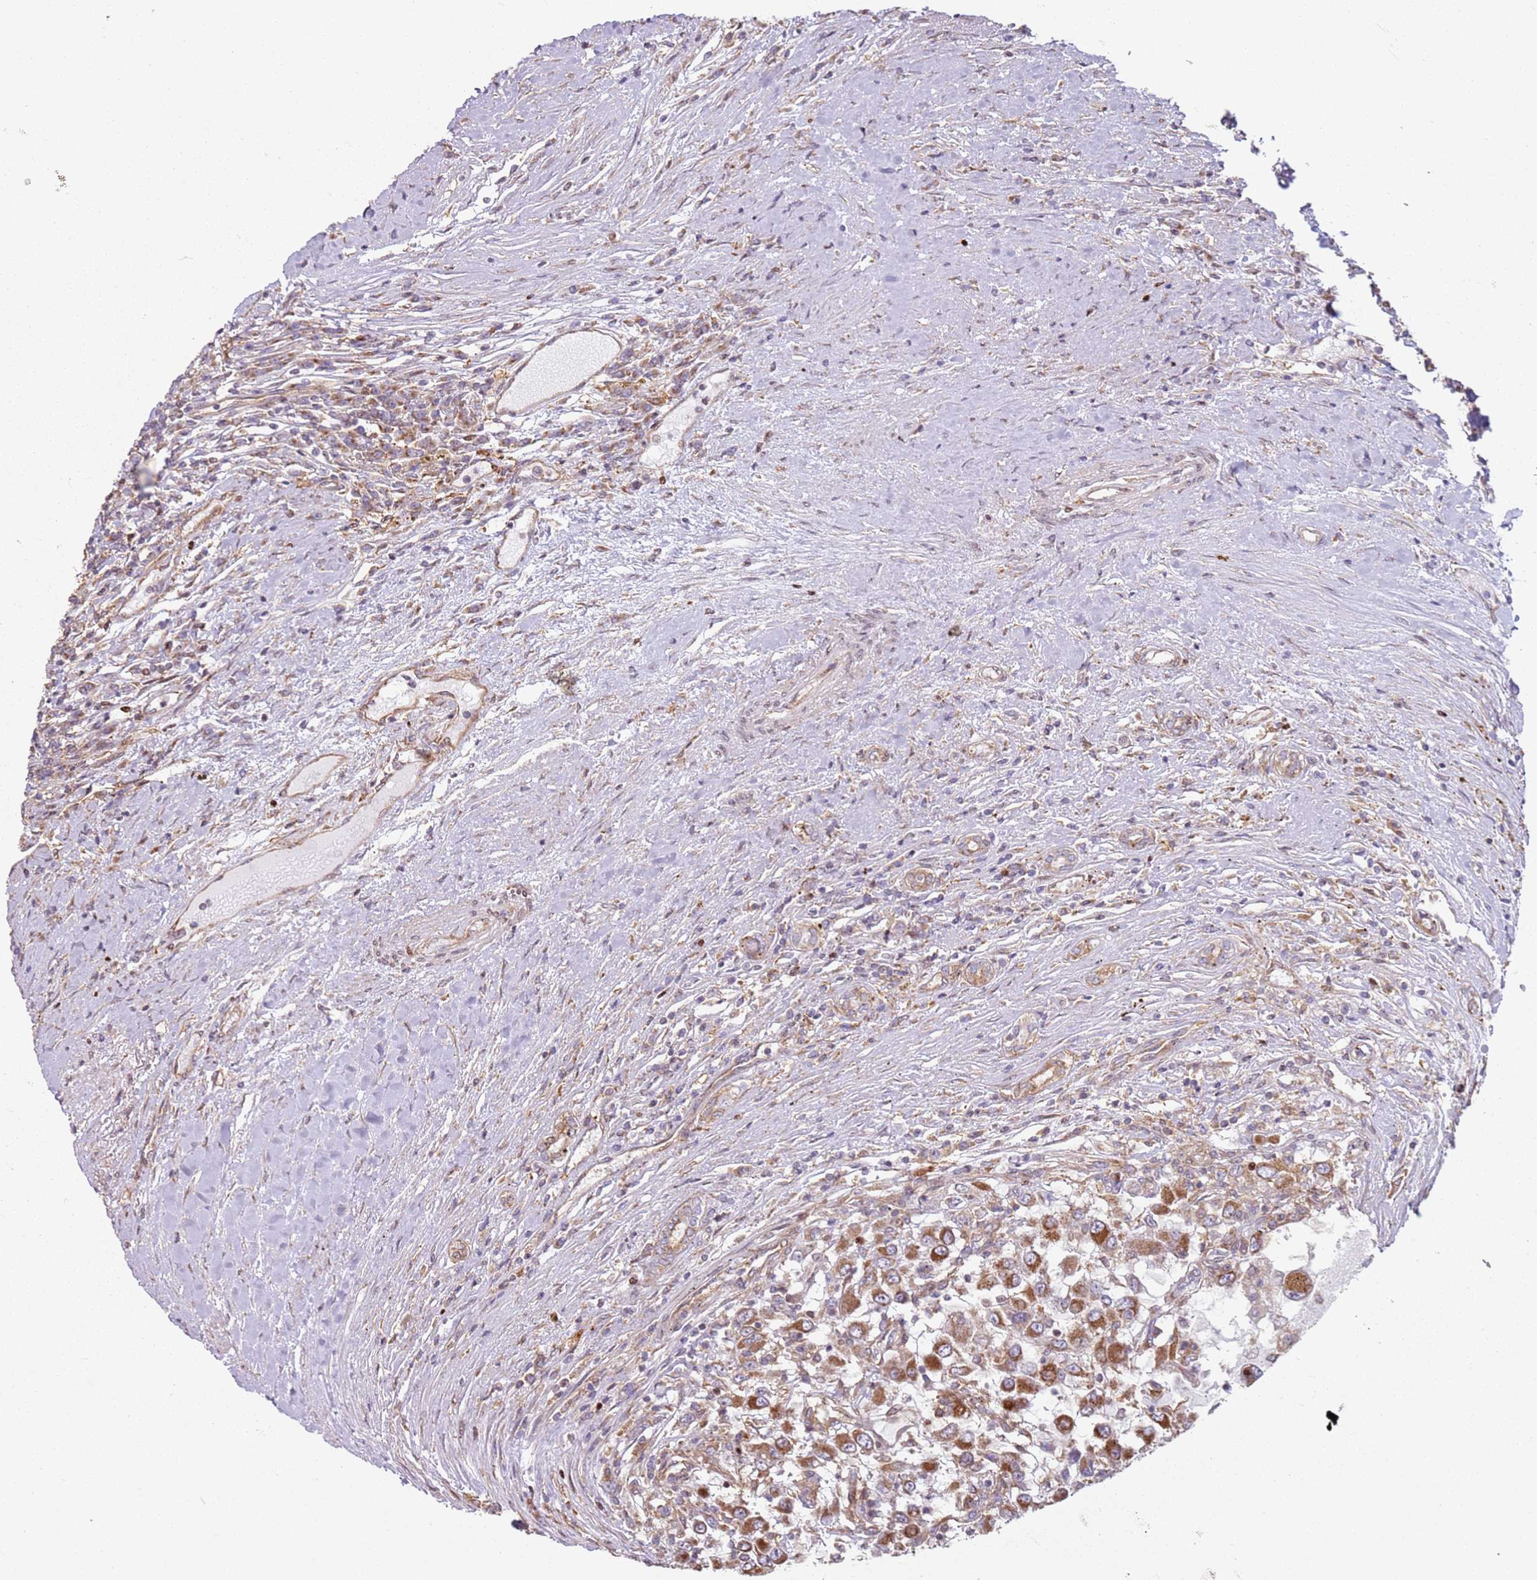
{"staining": {"intensity": "strong", "quantity": ">75%", "location": "cytoplasmic/membranous"}, "tissue": "renal cancer", "cell_type": "Tumor cells", "image_type": "cancer", "snomed": [{"axis": "morphology", "description": "Adenocarcinoma, NOS"}, {"axis": "topography", "description": "Kidney"}], "caption": "Immunohistochemical staining of human adenocarcinoma (renal) displays high levels of strong cytoplasmic/membranous protein expression in approximately >75% of tumor cells. The protein of interest is shown in brown color, while the nuclei are stained blue.", "gene": "HNRNPLL", "patient": {"sex": "female", "age": 67}}